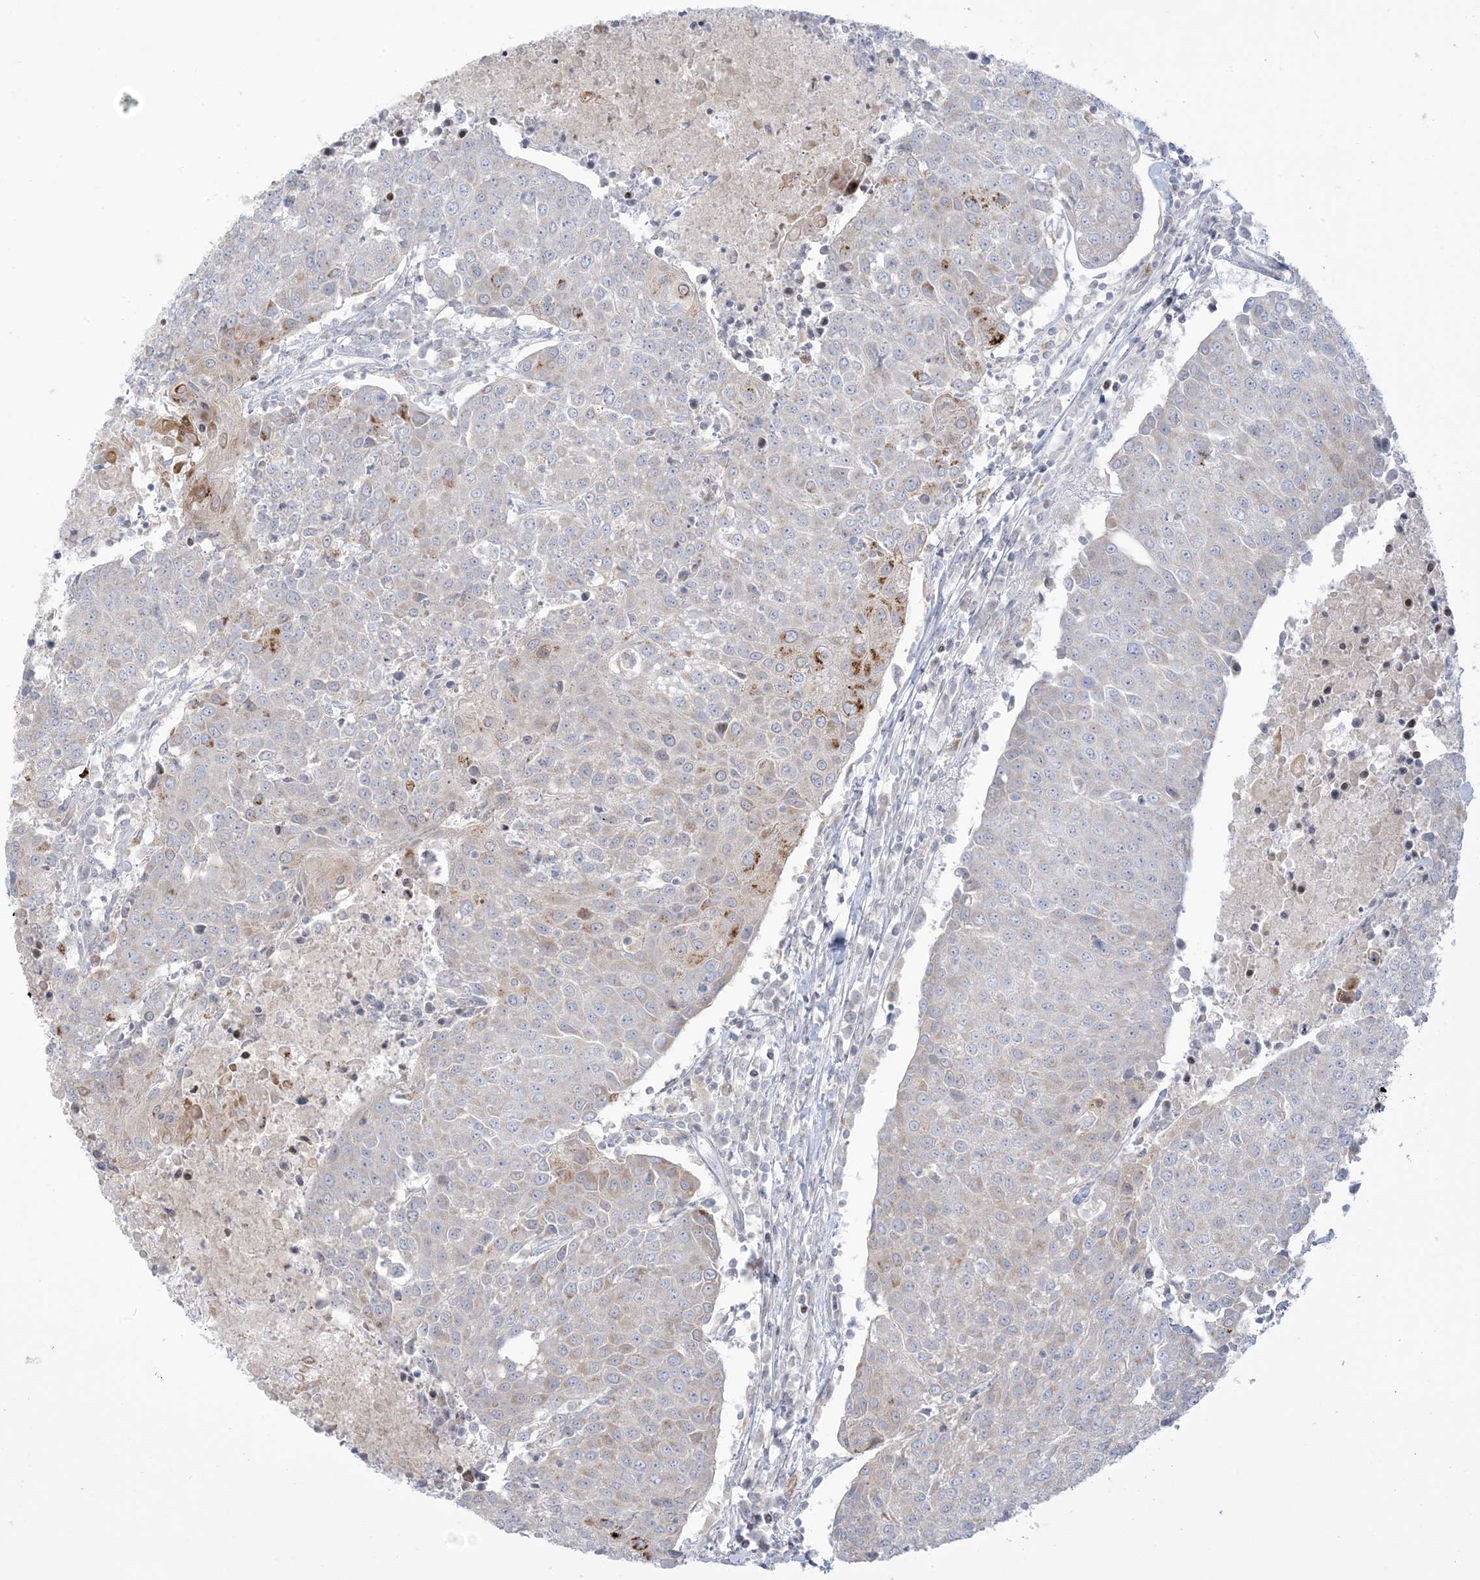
{"staining": {"intensity": "moderate", "quantity": "<25%", "location": "cytoplasmic/membranous"}, "tissue": "urothelial cancer", "cell_type": "Tumor cells", "image_type": "cancer", "snomed": [{"axis": "morphology", "description": "Urothelial carcinoma, High grade"}, {"axis": "topography", "description": "Urinary bladder"}], "caption": "The histopathology image shows a brown stain indicating the presence of a protein in the cytoplasmic/membranous of tumor cells in urothelial cancer. (IHC, brightfield microscopy, high magnification).", "gene": "AFTPH", "patient": {"sex": "female", "age": 85}}